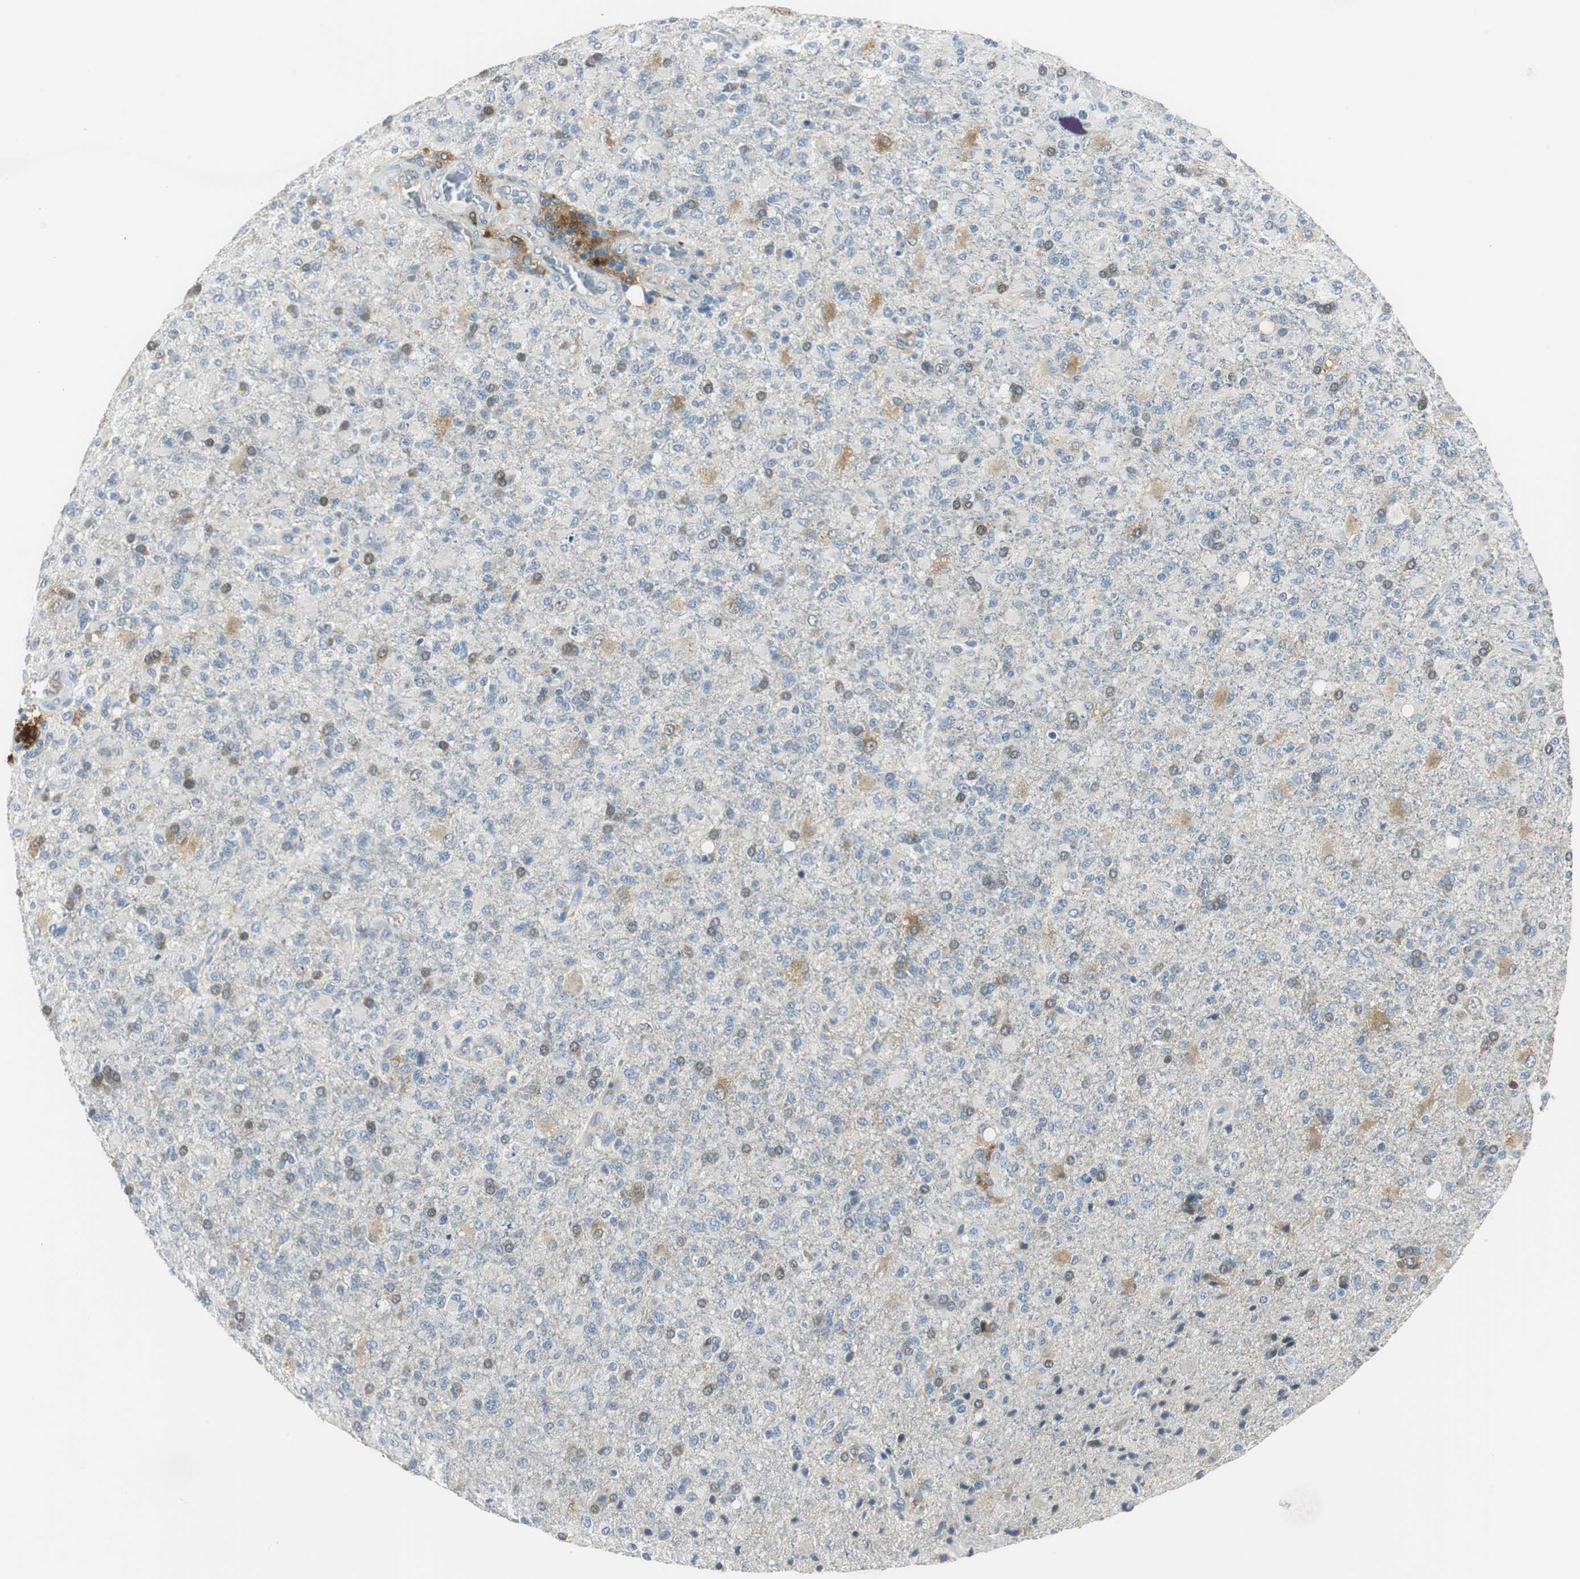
{"staining": {"intensity": "weak", "quantity": "<25%", "location": "cytoplasmic/membranous"}, "tissue": "glioma", "cell_type": "Tumor cells", "image_type": "cancer", "snomed": [{"axis": "morphology", "description": "Glioma, malignant, High grade"}, {"axis": "topography", "description": "Brain"}], "caption": "This is an IHC micrograph of human glioma. There is no positivity in tumor cells.", "gene": "ME1", "patient": {"sex": "male", "age": 71}}